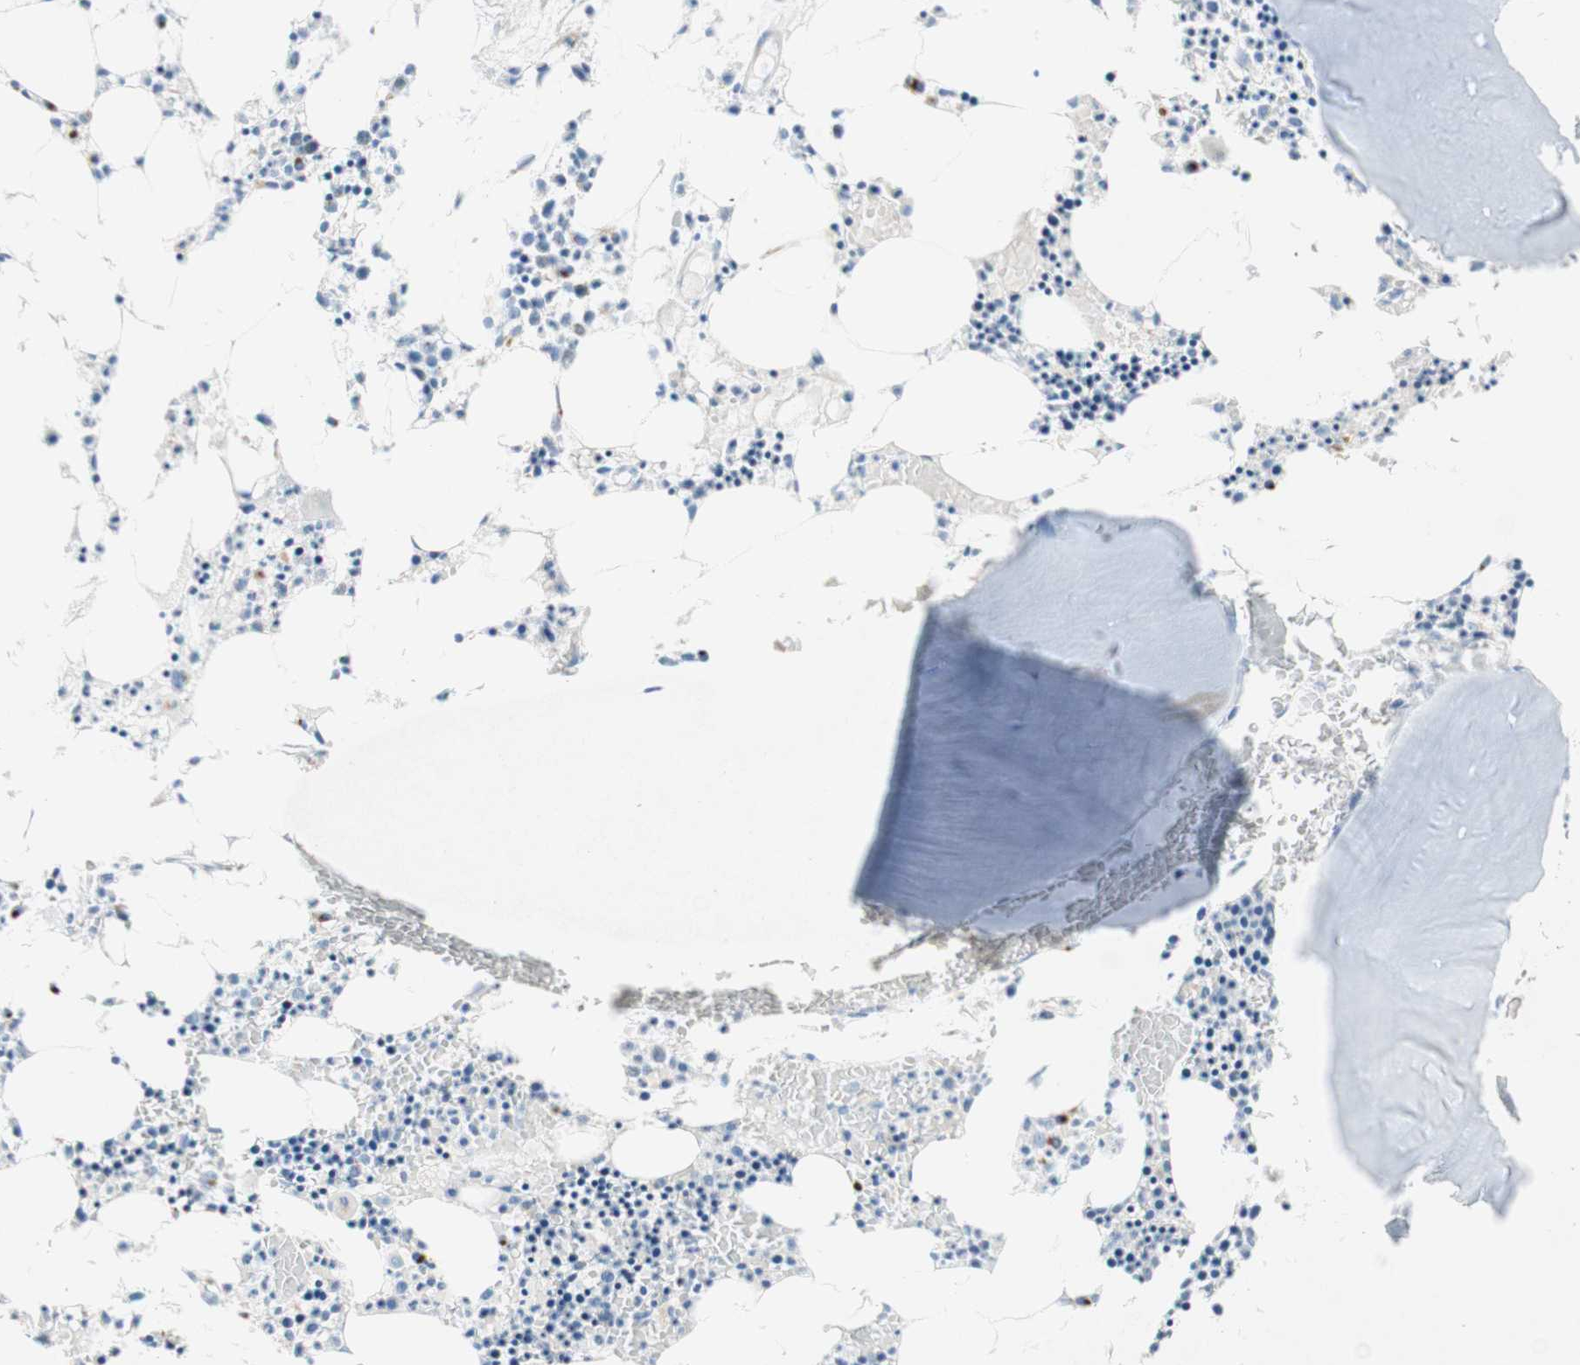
{"staining": {"intensity": "strong", "quantity": "<25%", "location": "cytoplasmic/membranous"}, "tissue": "bone marrow", "cell_type": "Hematopoietic cells", "image_type": "normal", "snomed": [{"axis": "morphology", "description": "Normal tissue, NOS"}, {"axis": "morphology", "description": "Inflammation, NOS"}, {"axis": "topography", "description": "Bone marrow"}], "caption": "The image exhibits immunohistochemical staining of benign bone marrow. There is strong cytoplasmic/membranous staining is seen in about <25% of hematopoietic cells.", "gene": "MANEA", "patient": {"sex": "male", "age": 14}}